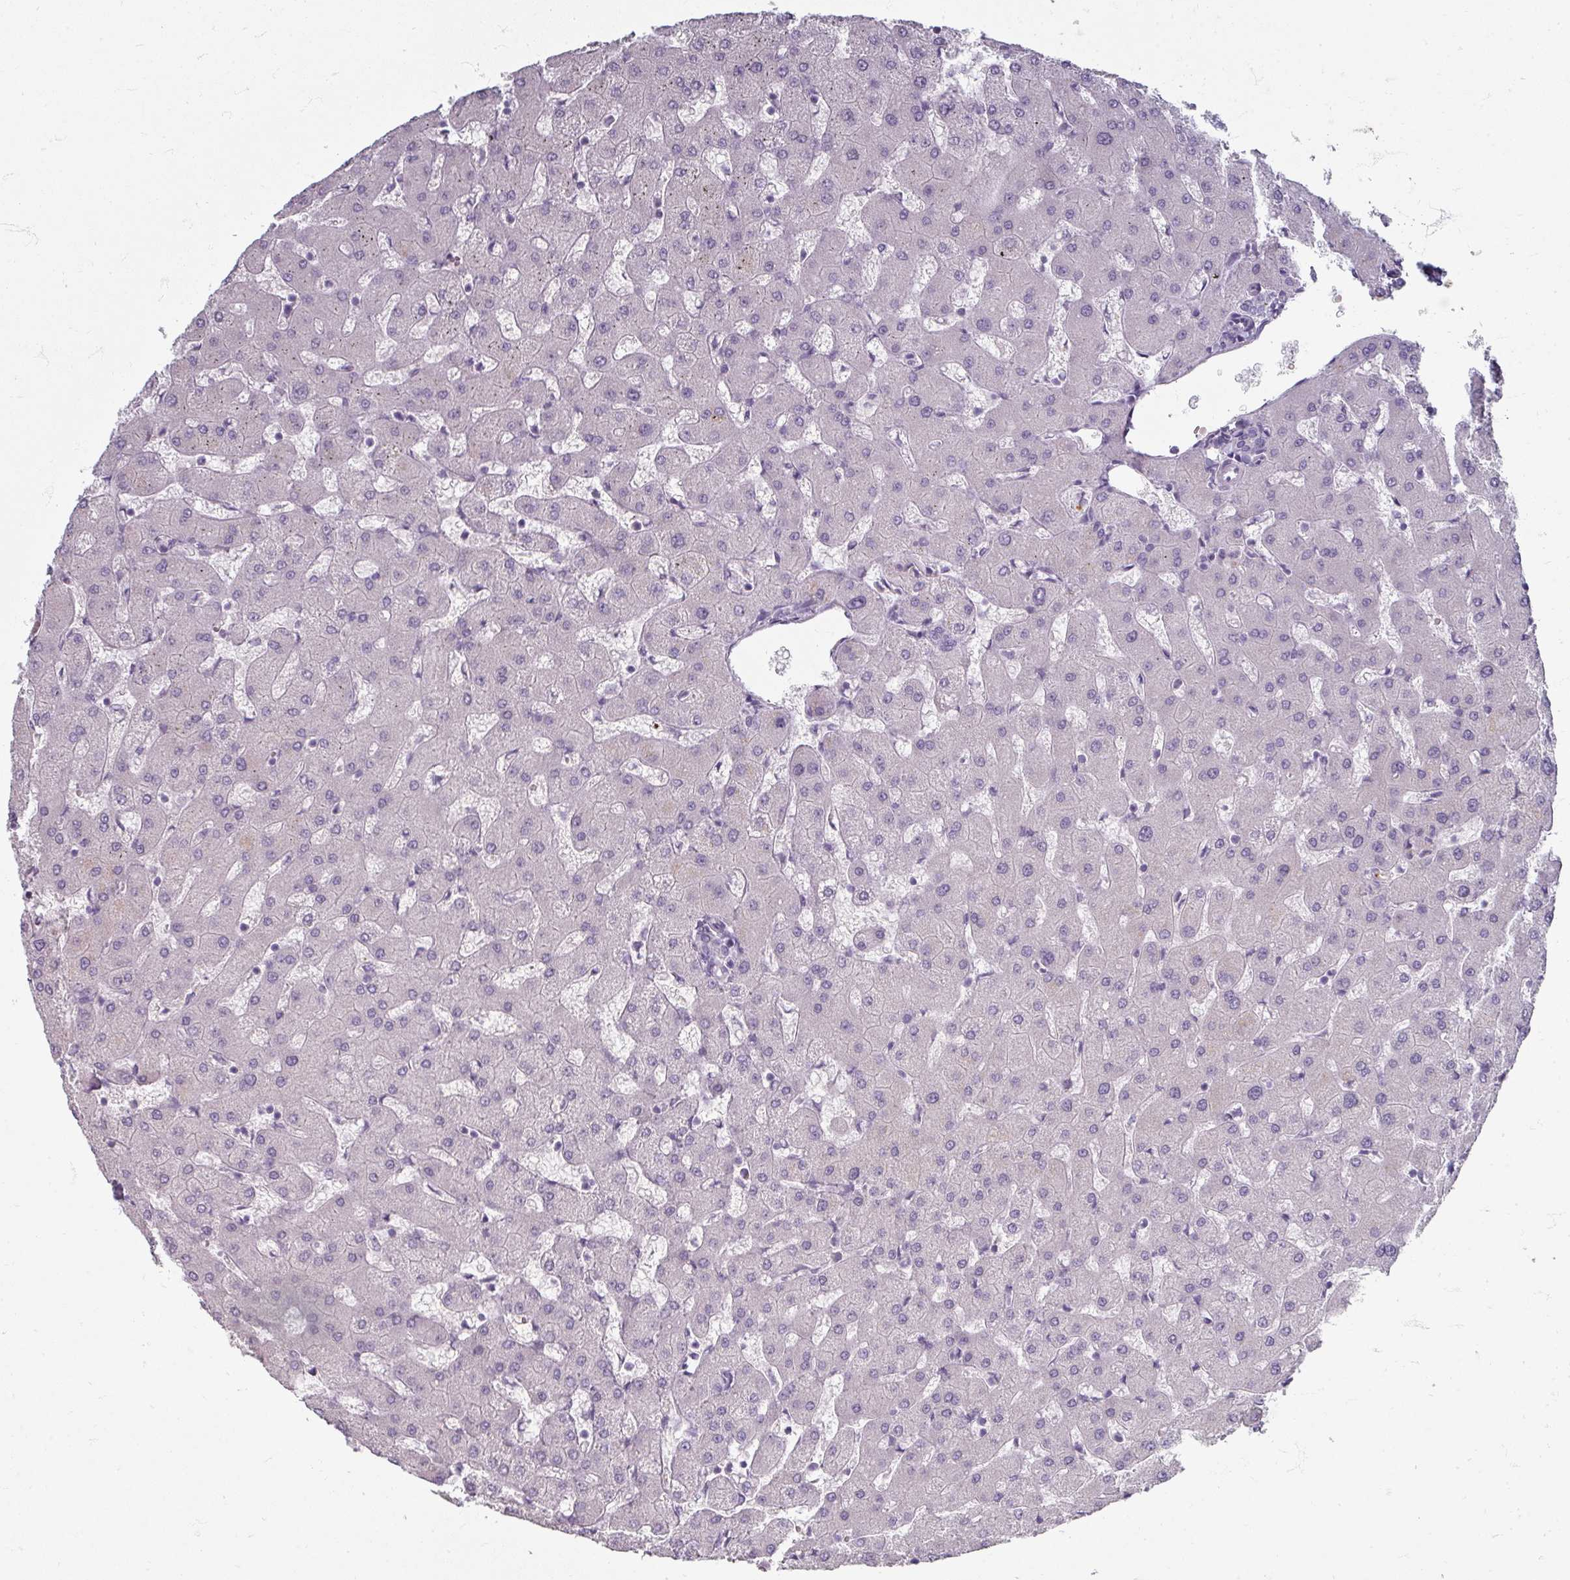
{"staining": {"intensity": "negative", "quantity": "none", "location": "none"}, "tissue": "liver", "cell_type": "Cholangiocytes", "image_type": "normal", "snomed": [{"axis": "morphology", "description": "Normal tissue, NOS"}, {"axis": "topography", "description": "Liver"}], "caption": "IHC micrograph of benign liver: liver stained with DAB (3,3'-diaminobenzidine) reveals no significant protein staining in cholangiocytes.", "gene": "ZNF878", "patient": {"sex": "female", "age": 63}}